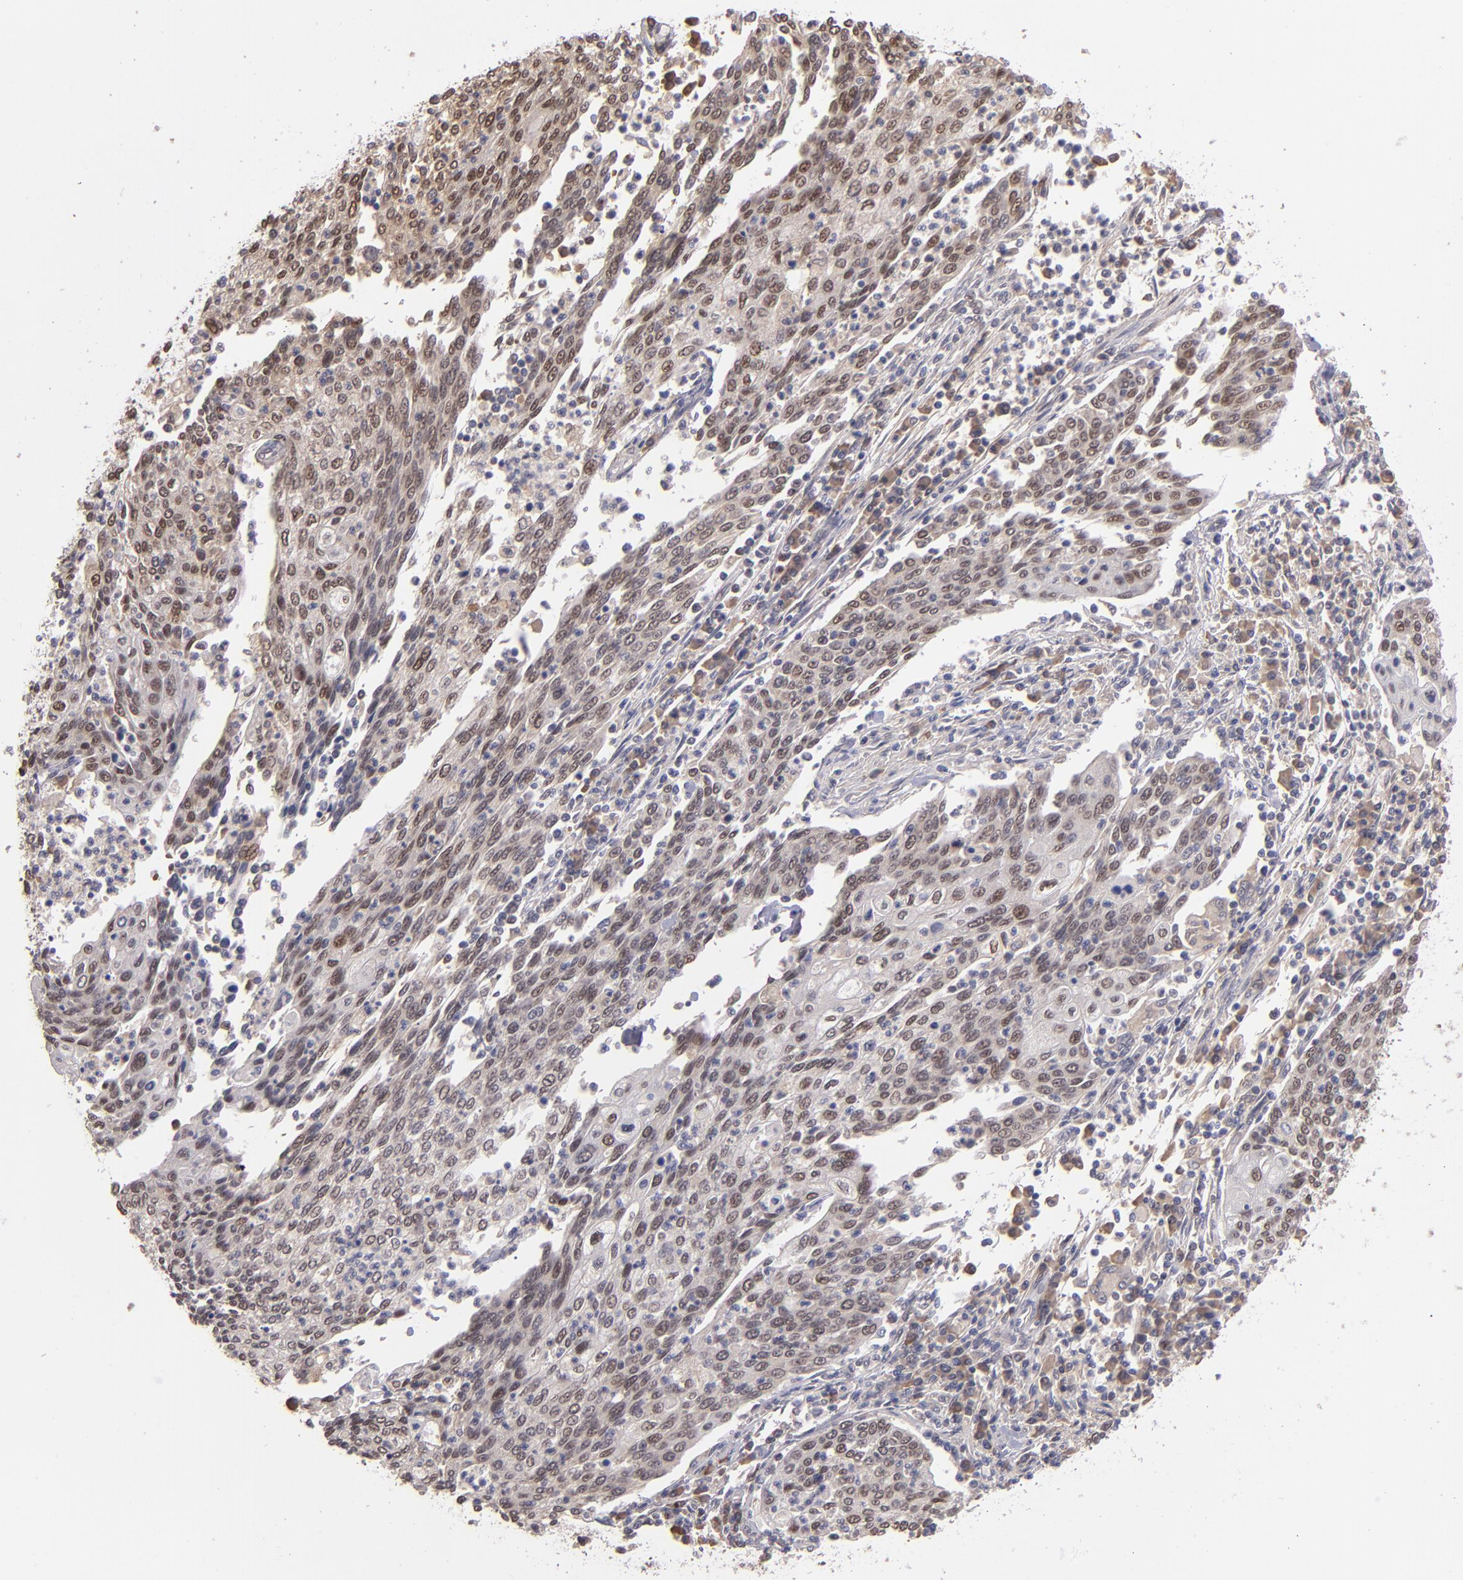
{"staining": {"intensity": "moderate", "quantity": ">75%", "location": "nuclear"}, "tissue": "cervical cancer", "cell_type": "Tumor cells", "image_type": "cancer", "snomed": [{"axis": "morphology", "description": "Squamous cell carcinoma, NOS"}, {"axis": "topography", "description": "Cervix"}], "caption": "DAB (3,3'-diaminobenzidine) immunohistochemical staining of human cervical cancer (squamous cell carcinoma) demonstrates moderate nuclear protein positivity in approximately >75% of tumor cells. (DAB IHC with brightfield microscopy, high magnification).", "gene": "ABHD12B", "patient": {"sex": "female", "age": 40}}